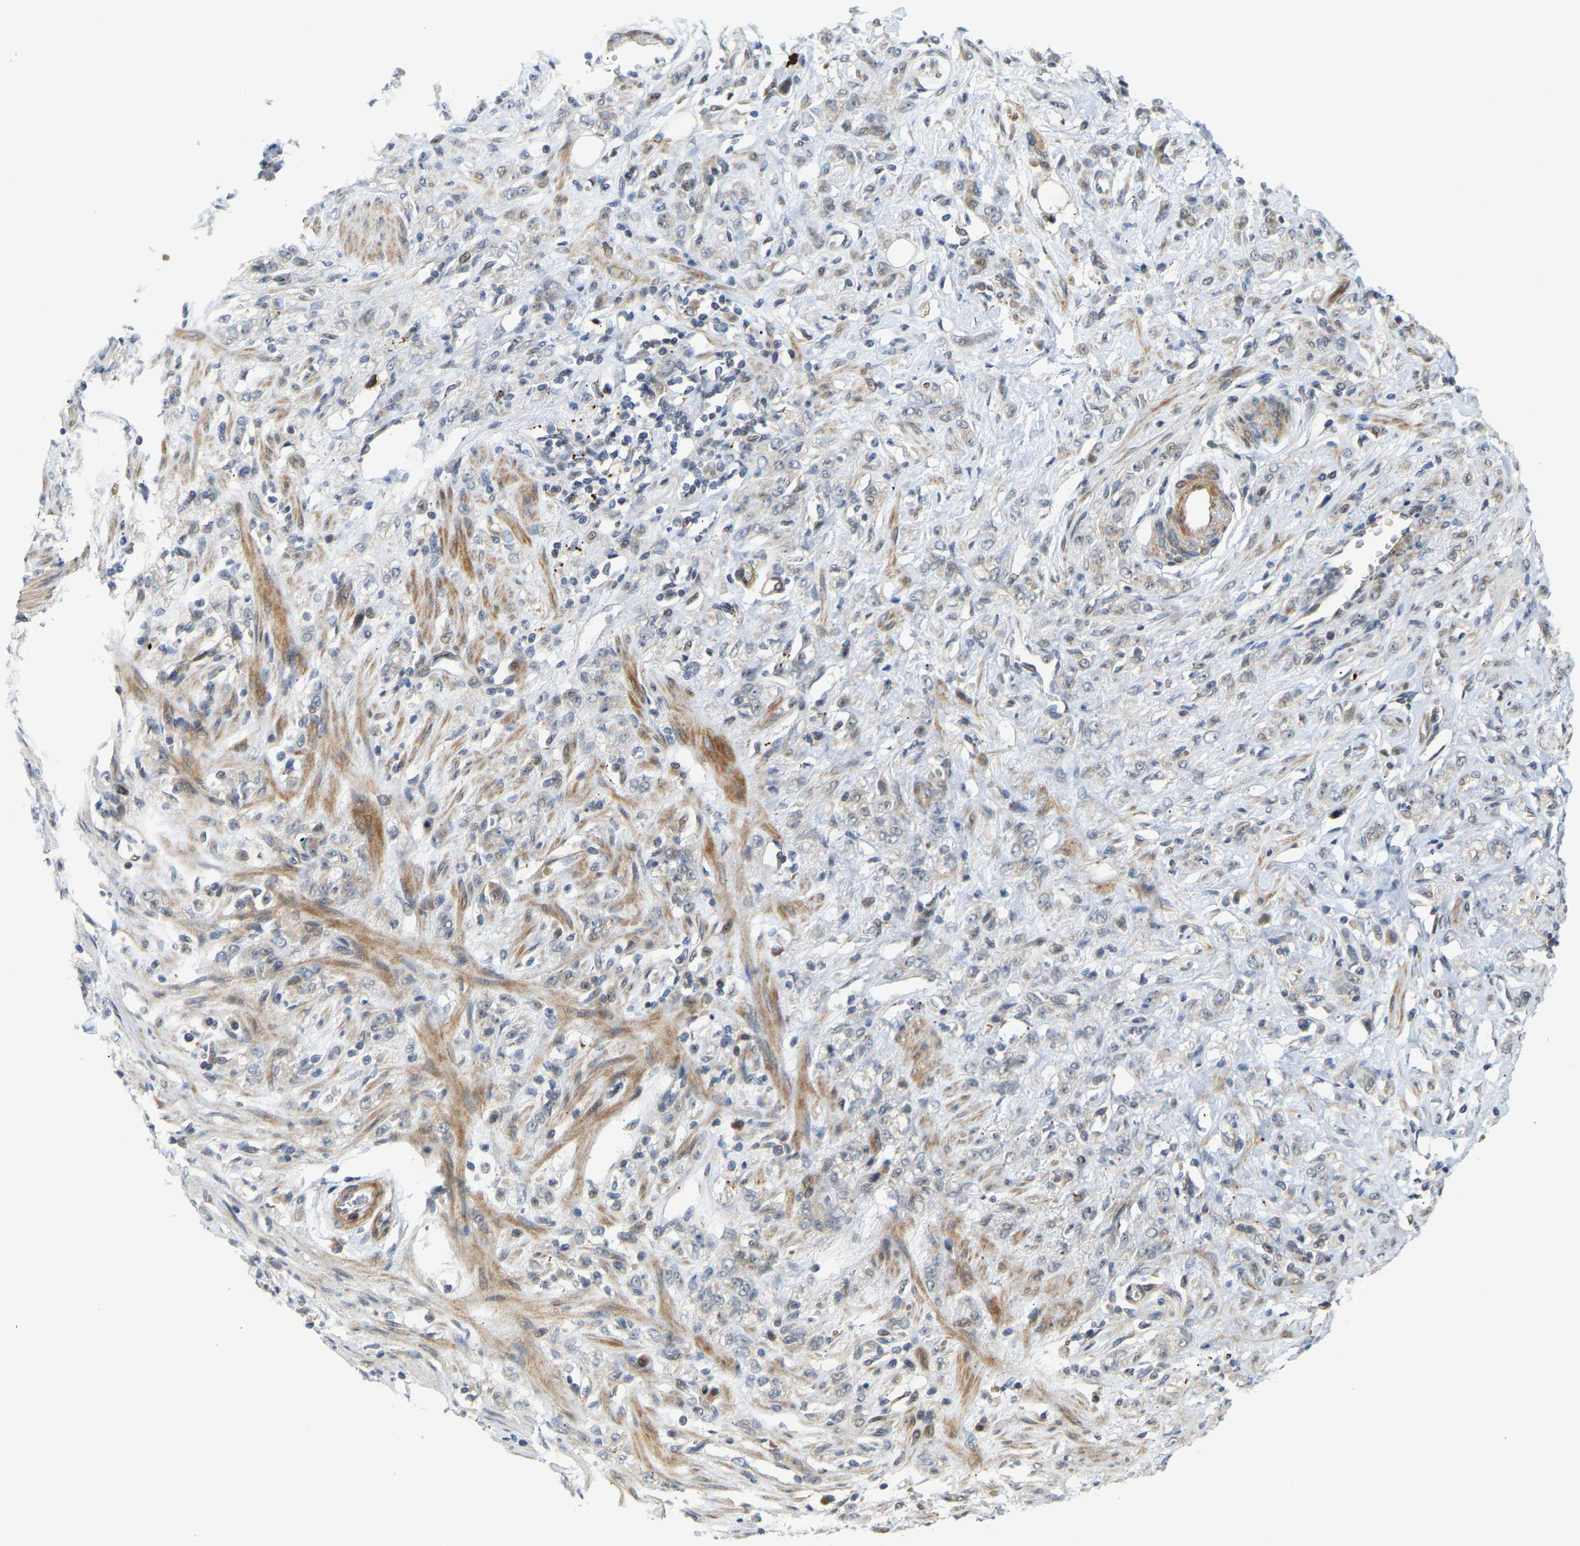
{"staining": {"intensity": "weak", "quantity": "<25%", "location": "cytoplasmic/membranous"}, "tissue": "stomach cancer", "cell_type": "Tumor cells", "image_type": "cancer", "snomed": [{"axis": "morphology", "description": "Normal tissue, NOS"}, {"axis": "morphology", "description": "Adenocarcinoma, NOS"}, {"axis": "topography", "description": "Stomach"}], "caption": "An immunohistochemistry (IHC) photomicrograph of stomach cancer (adenocarcinoma) is shown. There is no staining in tumor cells of stomach cancer (adenocarcinoma).", "gene": "POGLUT2", "patient": {"sex": "male", "age": 82}}